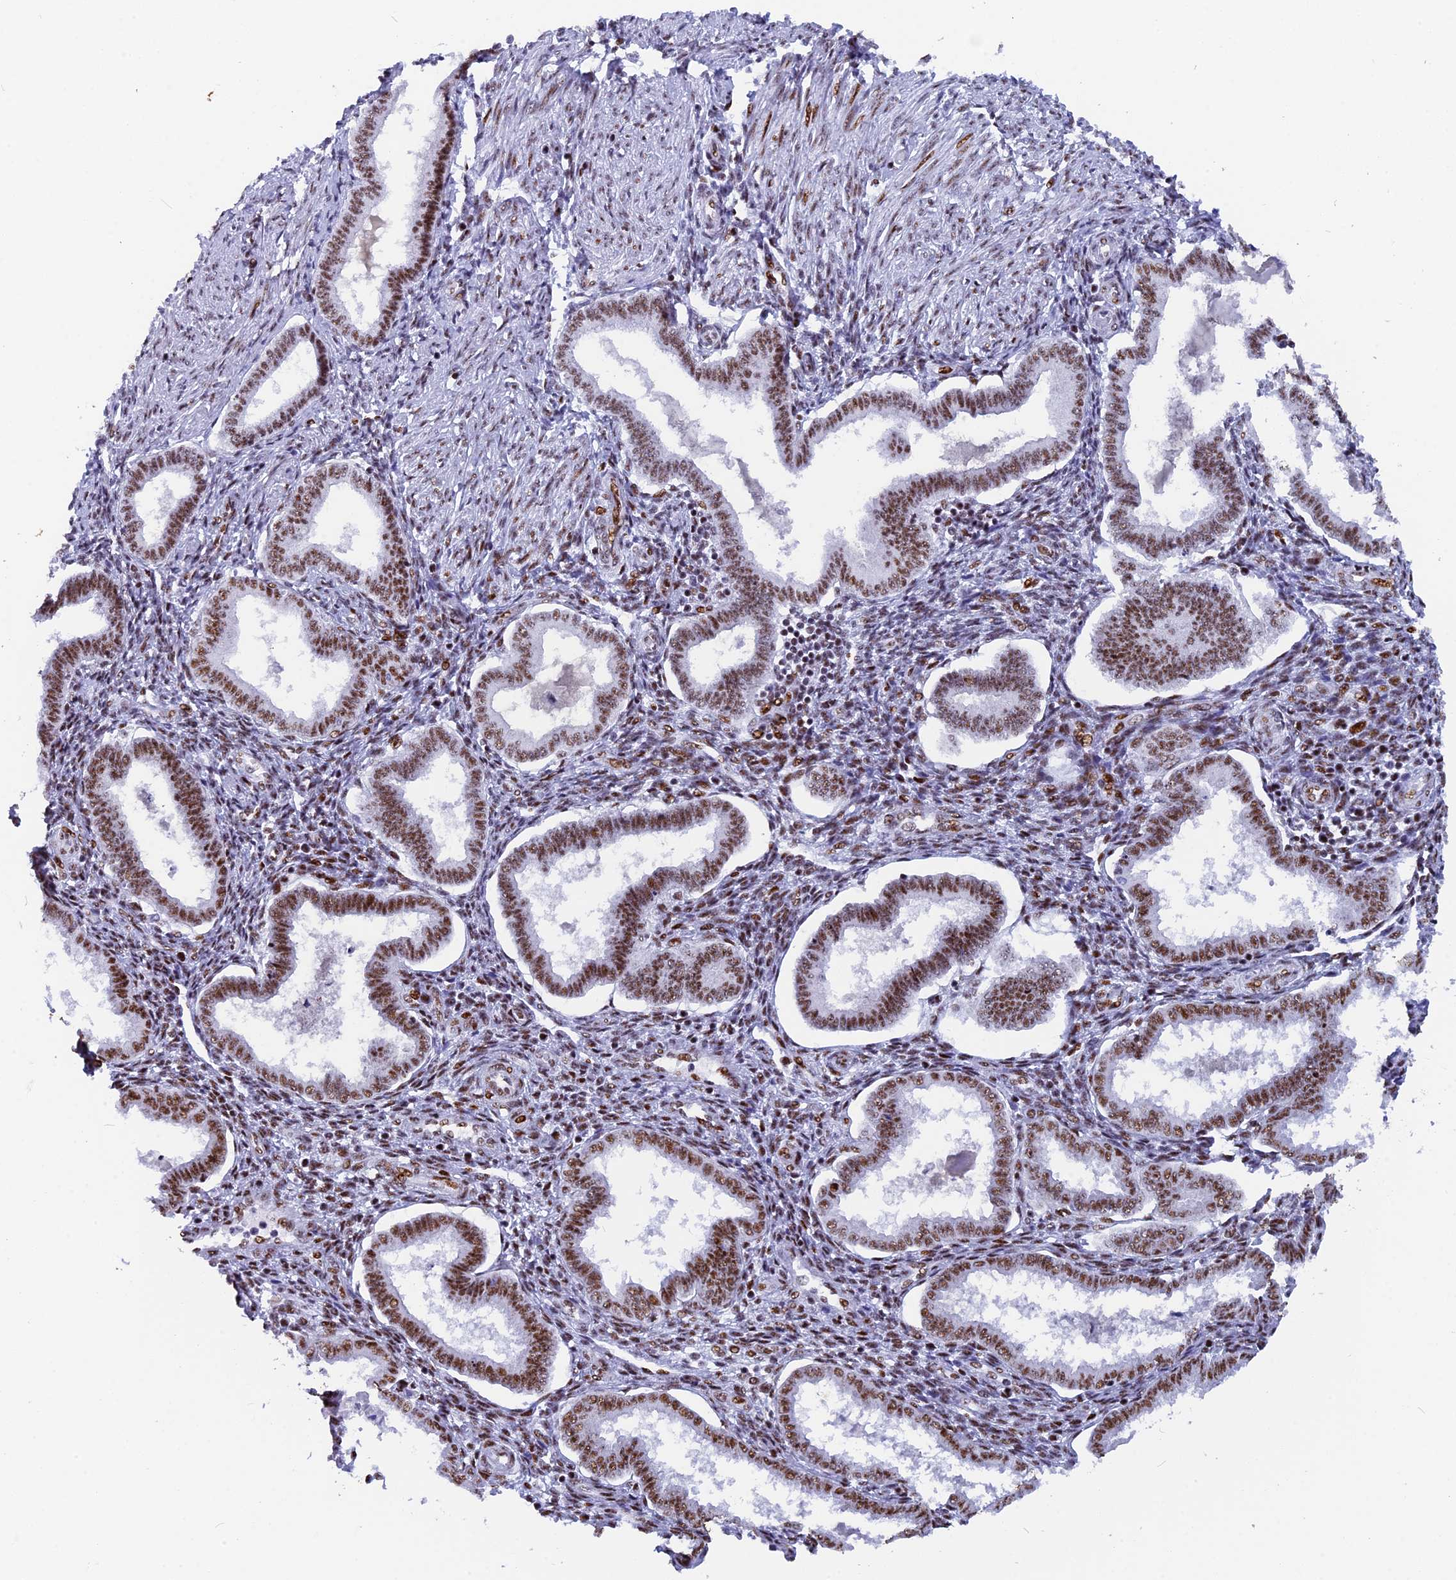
{"staining": {"intensity": "moderate", "quantity": "25%-75%", "location": "nuclear"}, "tissue": "endometrium", "cell_type": "Cells in endometrial stroma", "image_type": "normal", "snomed": [{"axis": "morphology", "description": "Normal tissue, NOS"}, {"axis": "topography", "description": "Endometrium"}], "caption": "Immunohistochemistry (IHC) histopathology image of unremarkable endometrium stained for a protein (brown), which shows medium levels of moderate nuclear expression in approximately 25%-75% of cells in endometrial stroma.", "gene": "NSA2", "patient": {"sex": "female", "age": 24}}